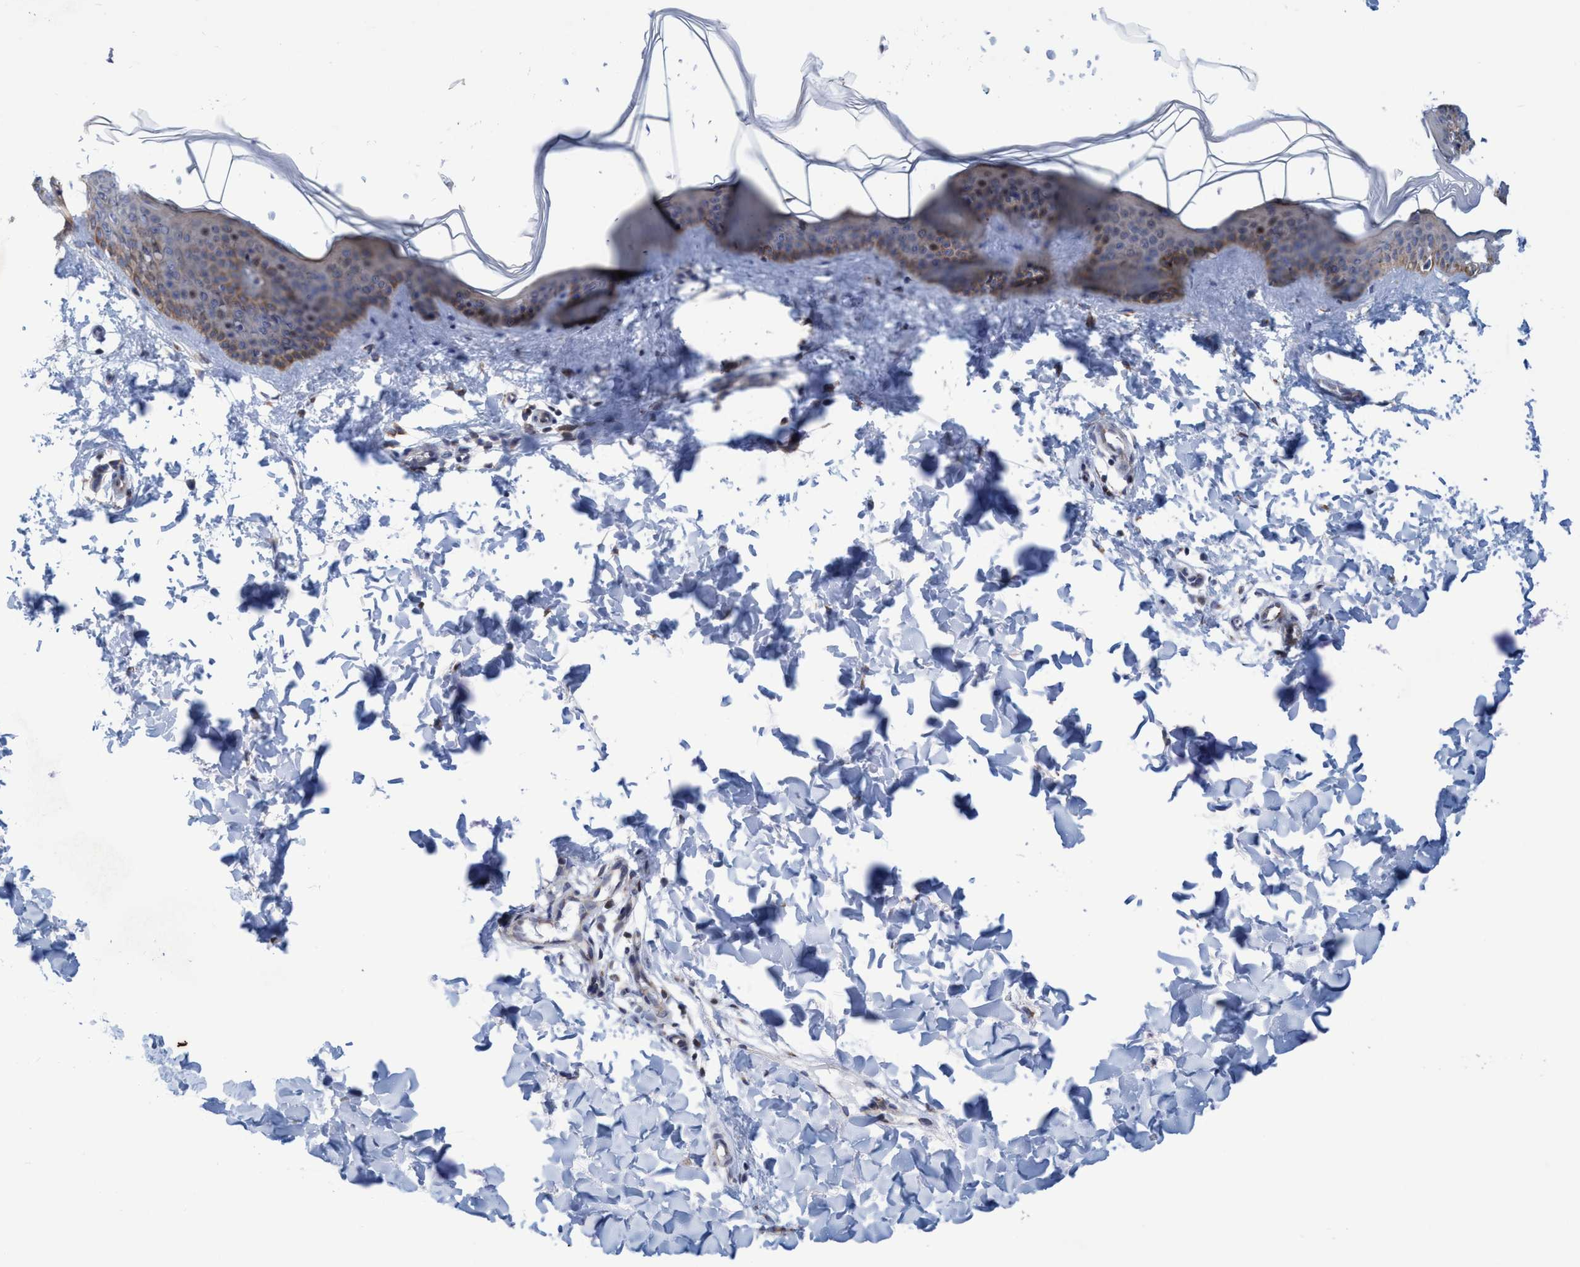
{"staining": {"intensity": "negative", "quantity": "none", "location": "none"}, "tissue": "skin", "cell_type": "Fibroblasts", "image_type": "normal", "snomed": [{"axis": "morphology", "description": "Normal tissue, NOS"}, {"axis": "topography", "description": "Skin"}], "caption": "DAB immunohistochemical staining of benign skin reveals no significant staining in fibroblasts. Nuclei are stained in blue.", "gene": "POLR1F", "patient": {"sex": "female", "age": 17}}